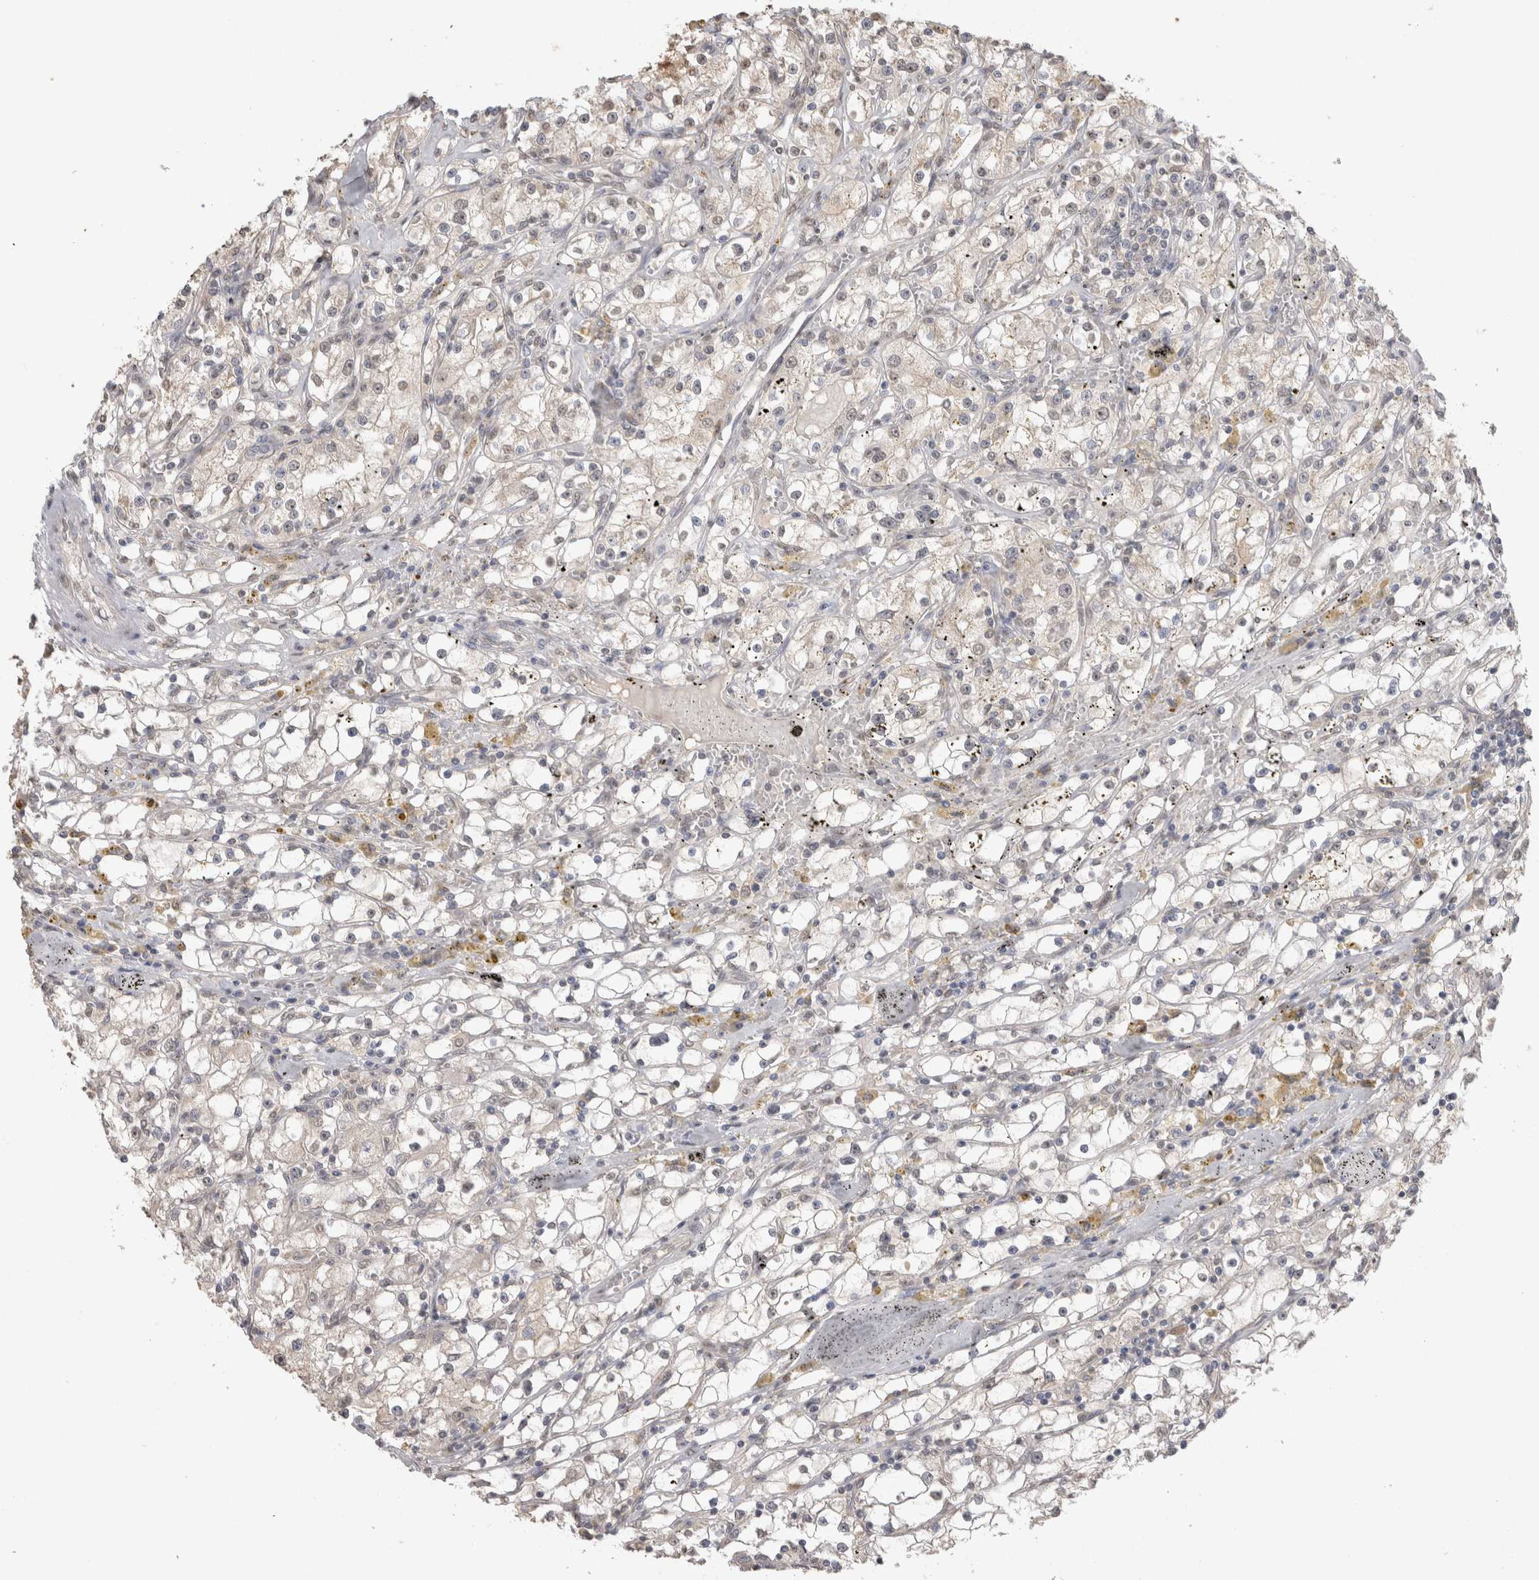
{"staining": {"intensity": "negative", "quantity": "none", "location": "none"}, "tissue": "renal cancer", "cell_type": "Tumor cells", "image_type": "cancer", "snomed": [{"axis": "morphology", "description": "Adenocarcinoma, NOS"}, {"axis": "topography", "description": "Kidney"}], "caption": "Tumor cells are negative for brown protein staining in adenocarcinoma (renal).", "gene": "NAALADL2", "patient": {"sex": "male", "age": 56}}